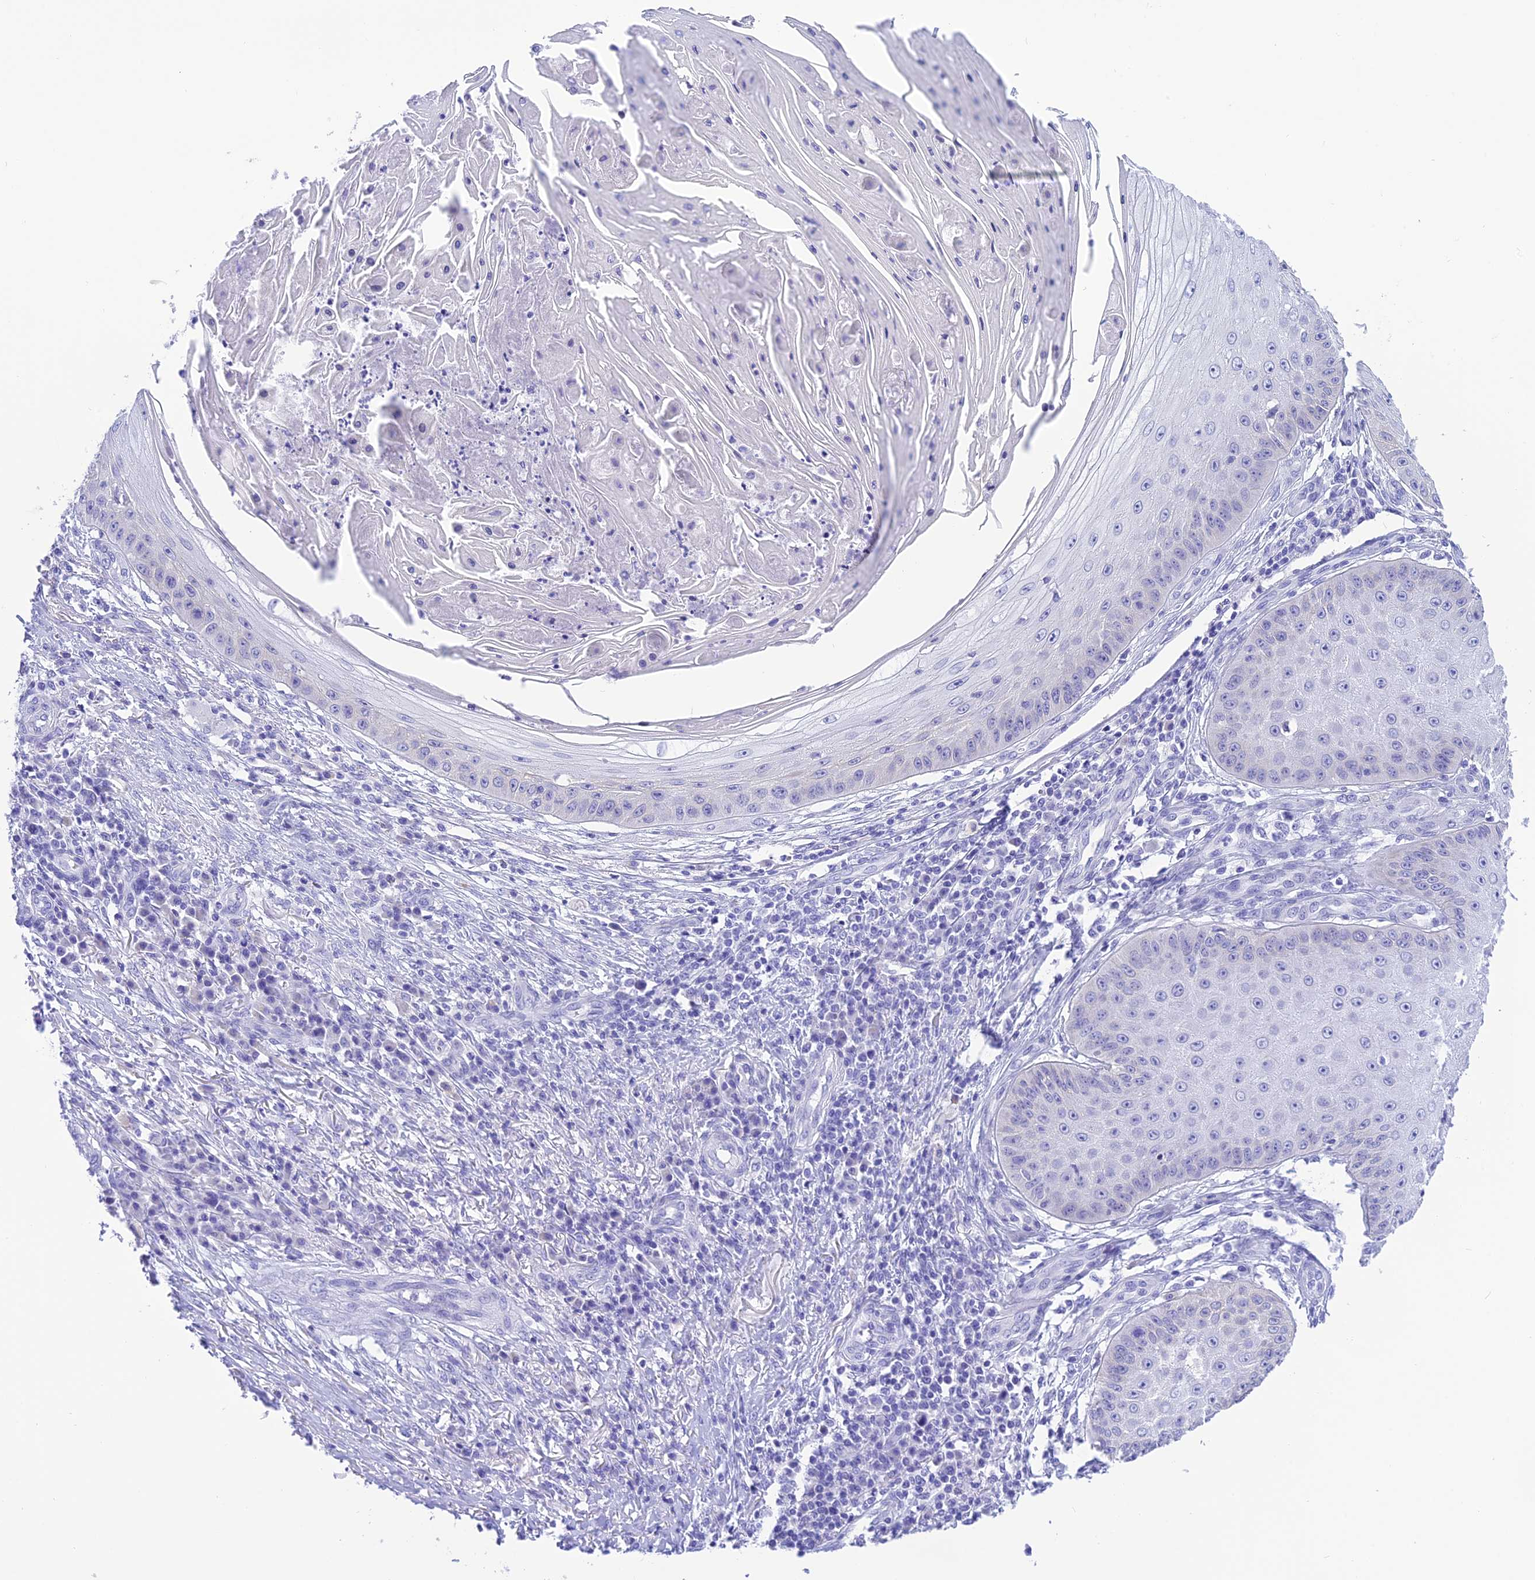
{"staining": {"intensity": "negative", "quantity": "none", "location": "none"}, "tissue": "skin cancer", "cell_type": "Tumor cells", "image_type": "cancer", "snomed": [{"axis": "morphology", "description": "Squamous cell carcinoma, NOS"}, {"axis": "topography", "description": "Skin"}], "caption": "A high-resolution micrograph shows immunohistochemistry staining of skin cancer (squamous cell carcinoma), which exhibits no significant expression in tumor cells. (DAB immunohistochemistry visualized using brightfield microscopy, high magnification).", "gene": "KDELR3", "patient": {"sex": "male", "age": 70}}